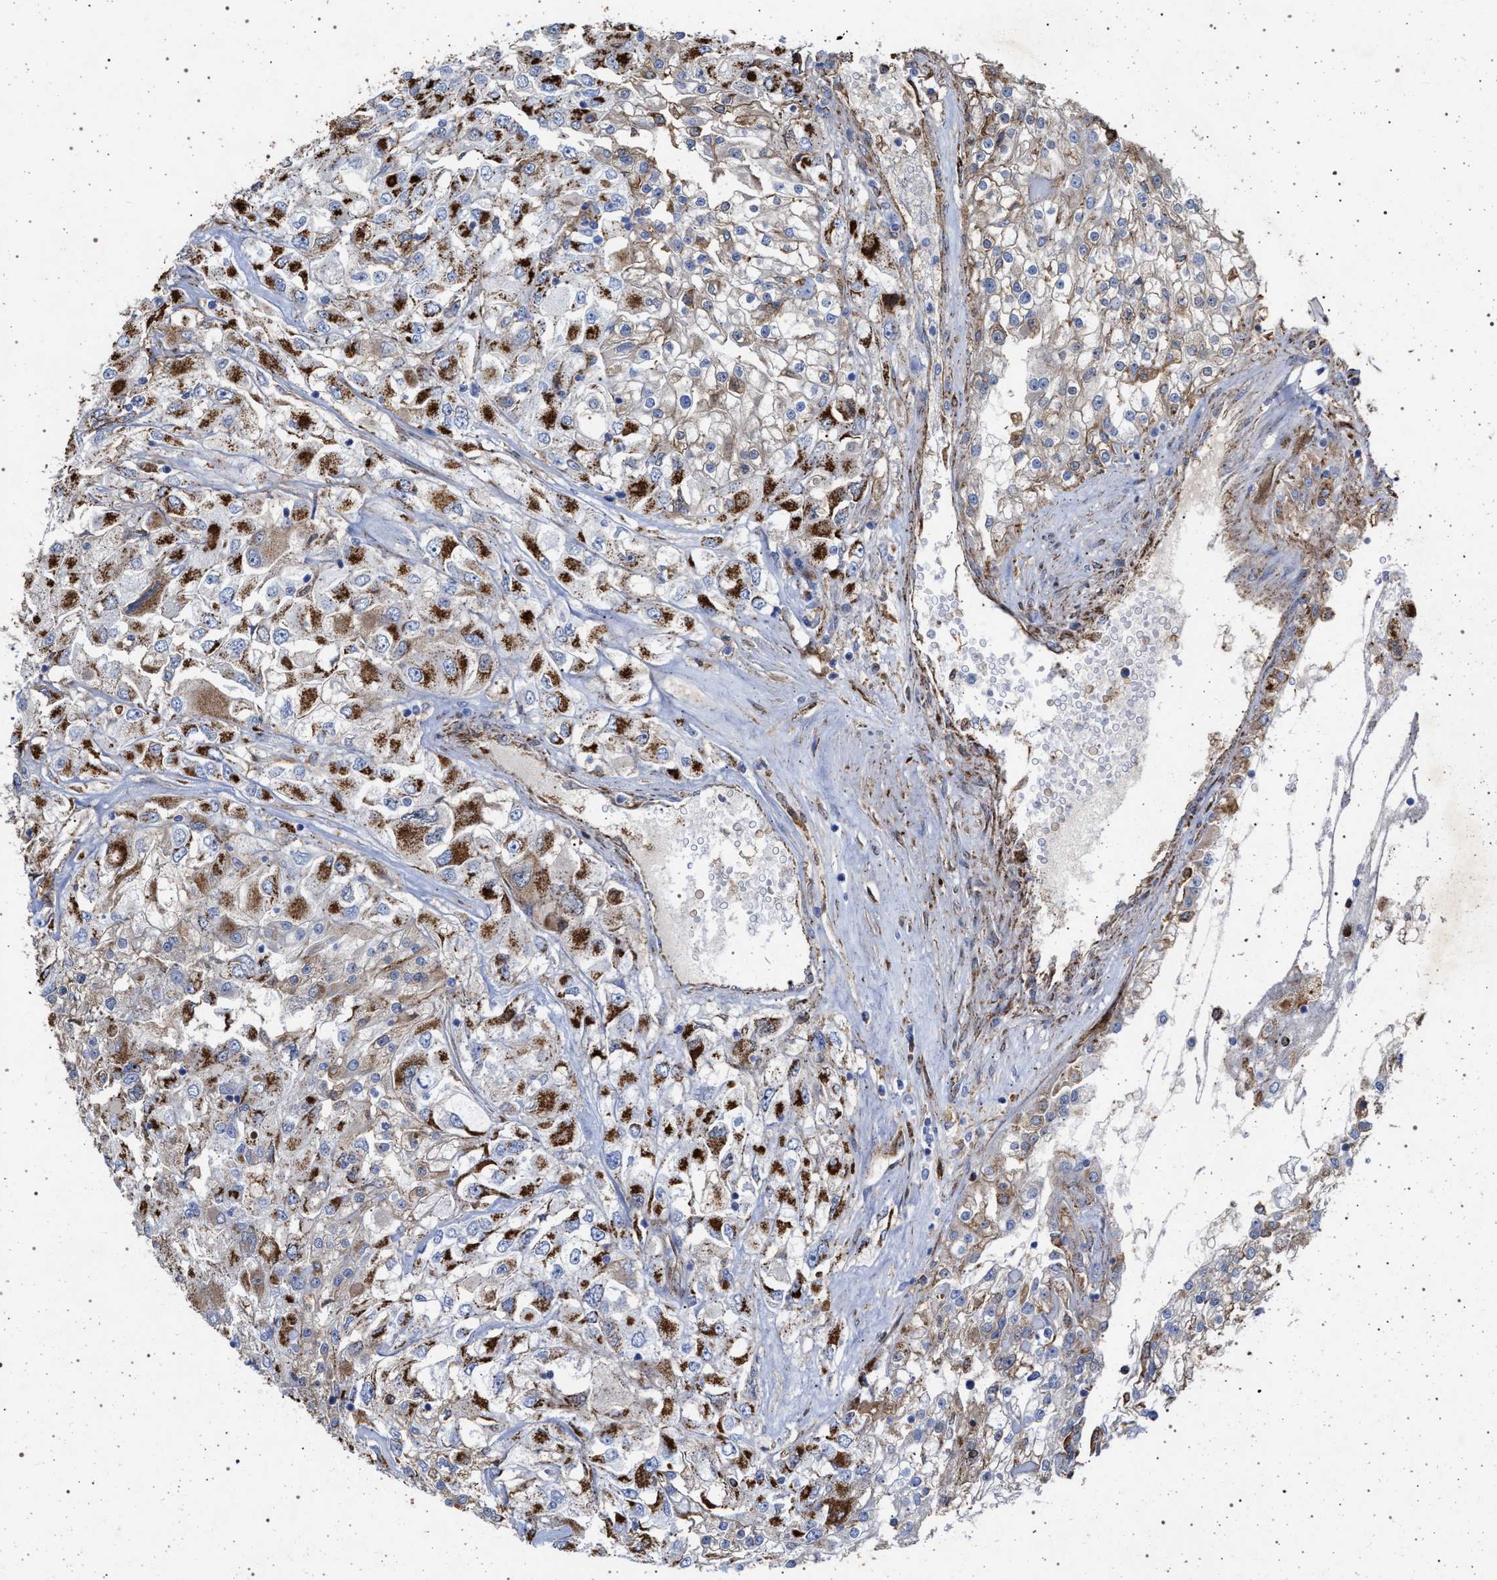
{"staining": {"intensity": "moderate", "quantity": ">75%", "location": "cytoplasmic/membranous"}, "tissue": "renal cancer", "cell_type": "Tumor cells", "image_type": "cancer", "snomed": [{"axis": "morphology", "description": "Adenocarcinoma, NOS"}, {"axis": "topography", "description": "Kidney"}], "caption": "A histopathology image of human renal cancer (adenocarcinoma) stained for a protein shows moderate cytoplasmic/membranous brown staining in tumor cells.", "gene": "PLG", "patient": {"sex": "female", "age": 52}}